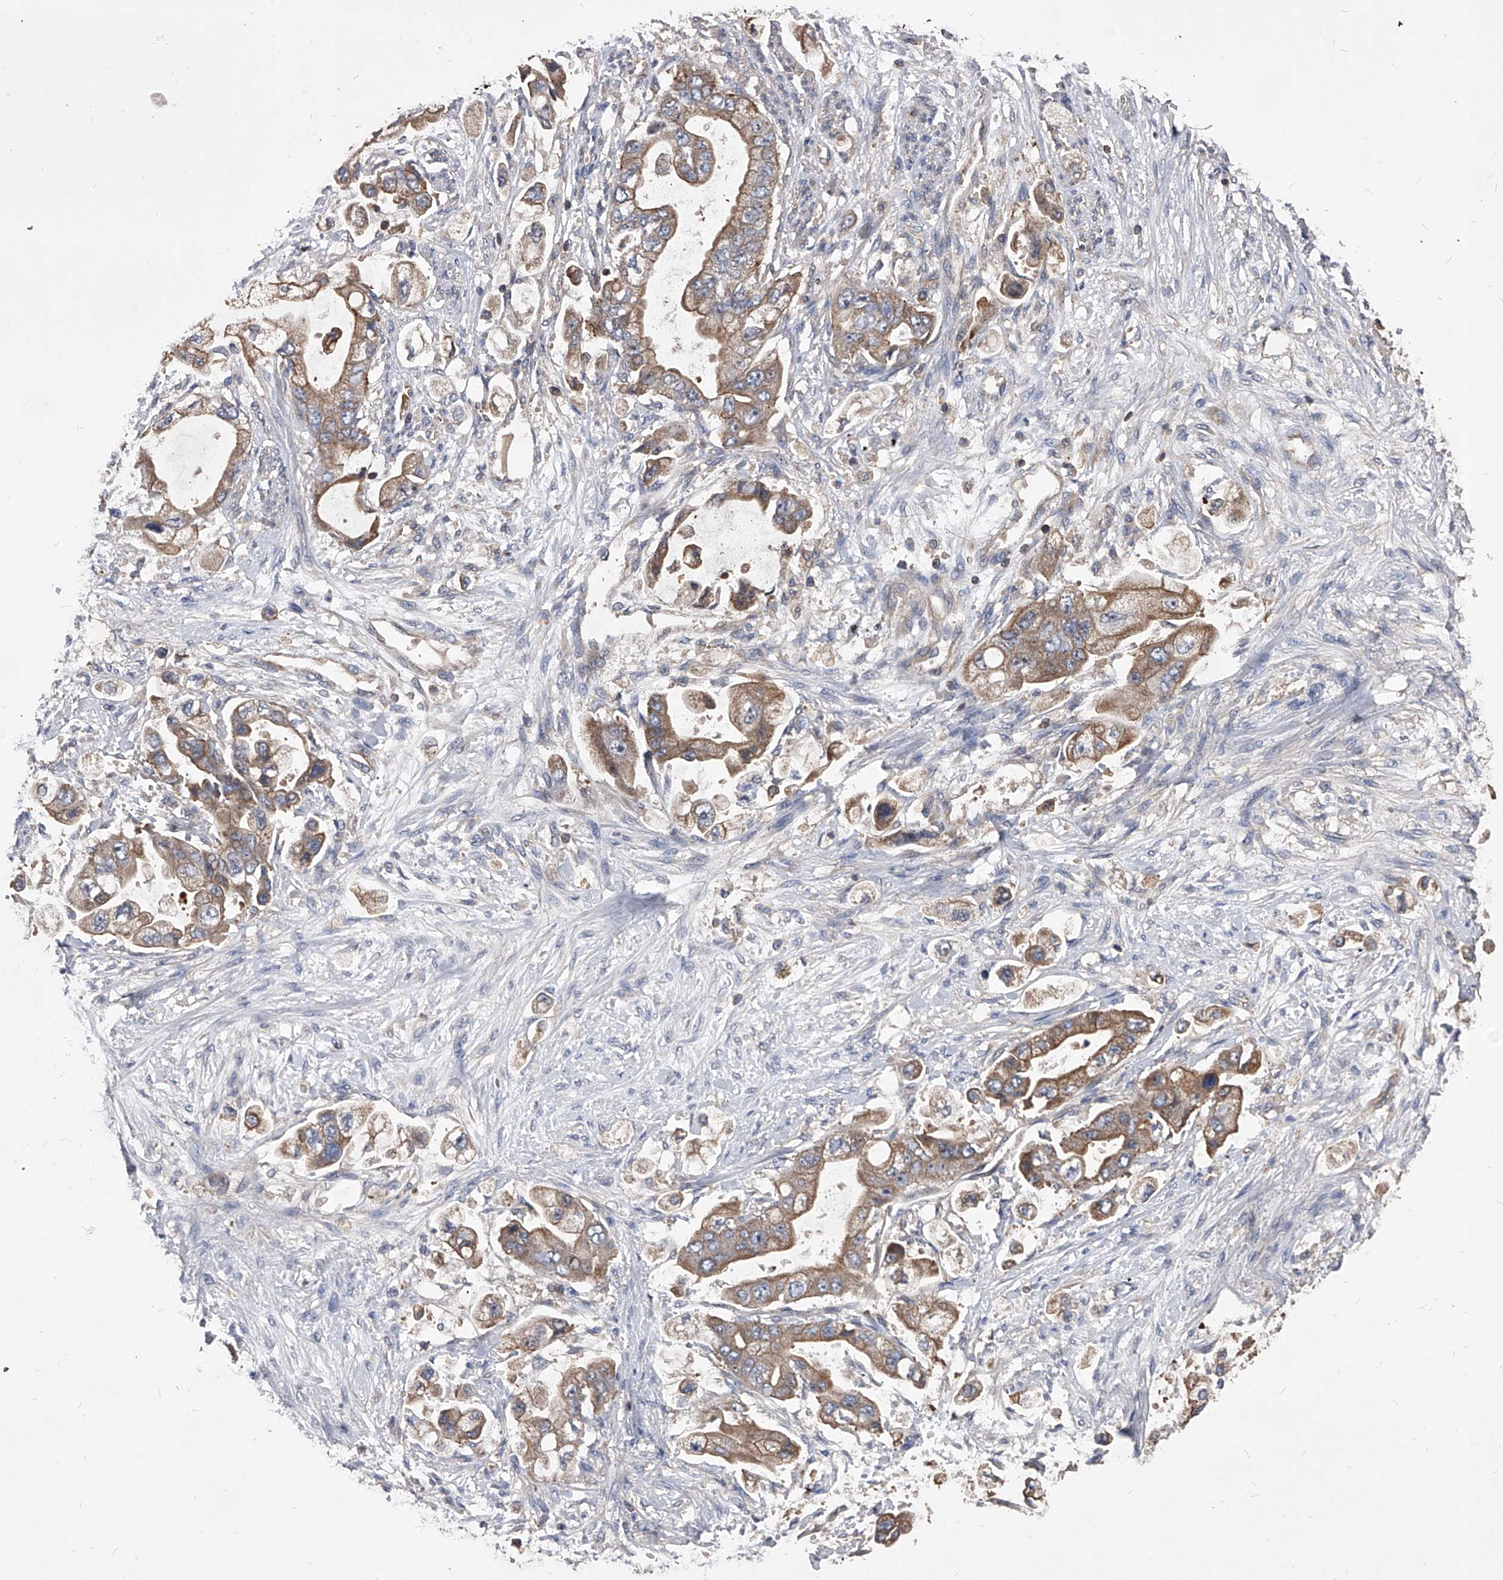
{"staining": {"intensity": "moderate", "quantity": ">75%", "location": "cytoplasmic/membranous"}, "tissue": "stomach cancer", "cell_type": "Tumor cells", "image_type": "cancer", "snomed": [{"axis": "morphology", "description": "Adenocarcinoma, NOS"}, {"axis": "topography", "description": "Stomach"}], "caption": "Tumor cells show medium levels of moderate cytoplasmic/membranous staining in about >75% of cells in stomach cancer (adenocarcinoma). The staining is performed using DAB (3,3'-diaminobenzidine) brown chromogen to label protein expression. The nuclei are counter-stained blue using hematoxylin.", "gene": "CUL7", "patient": {"sex": "male", "age": 62}}